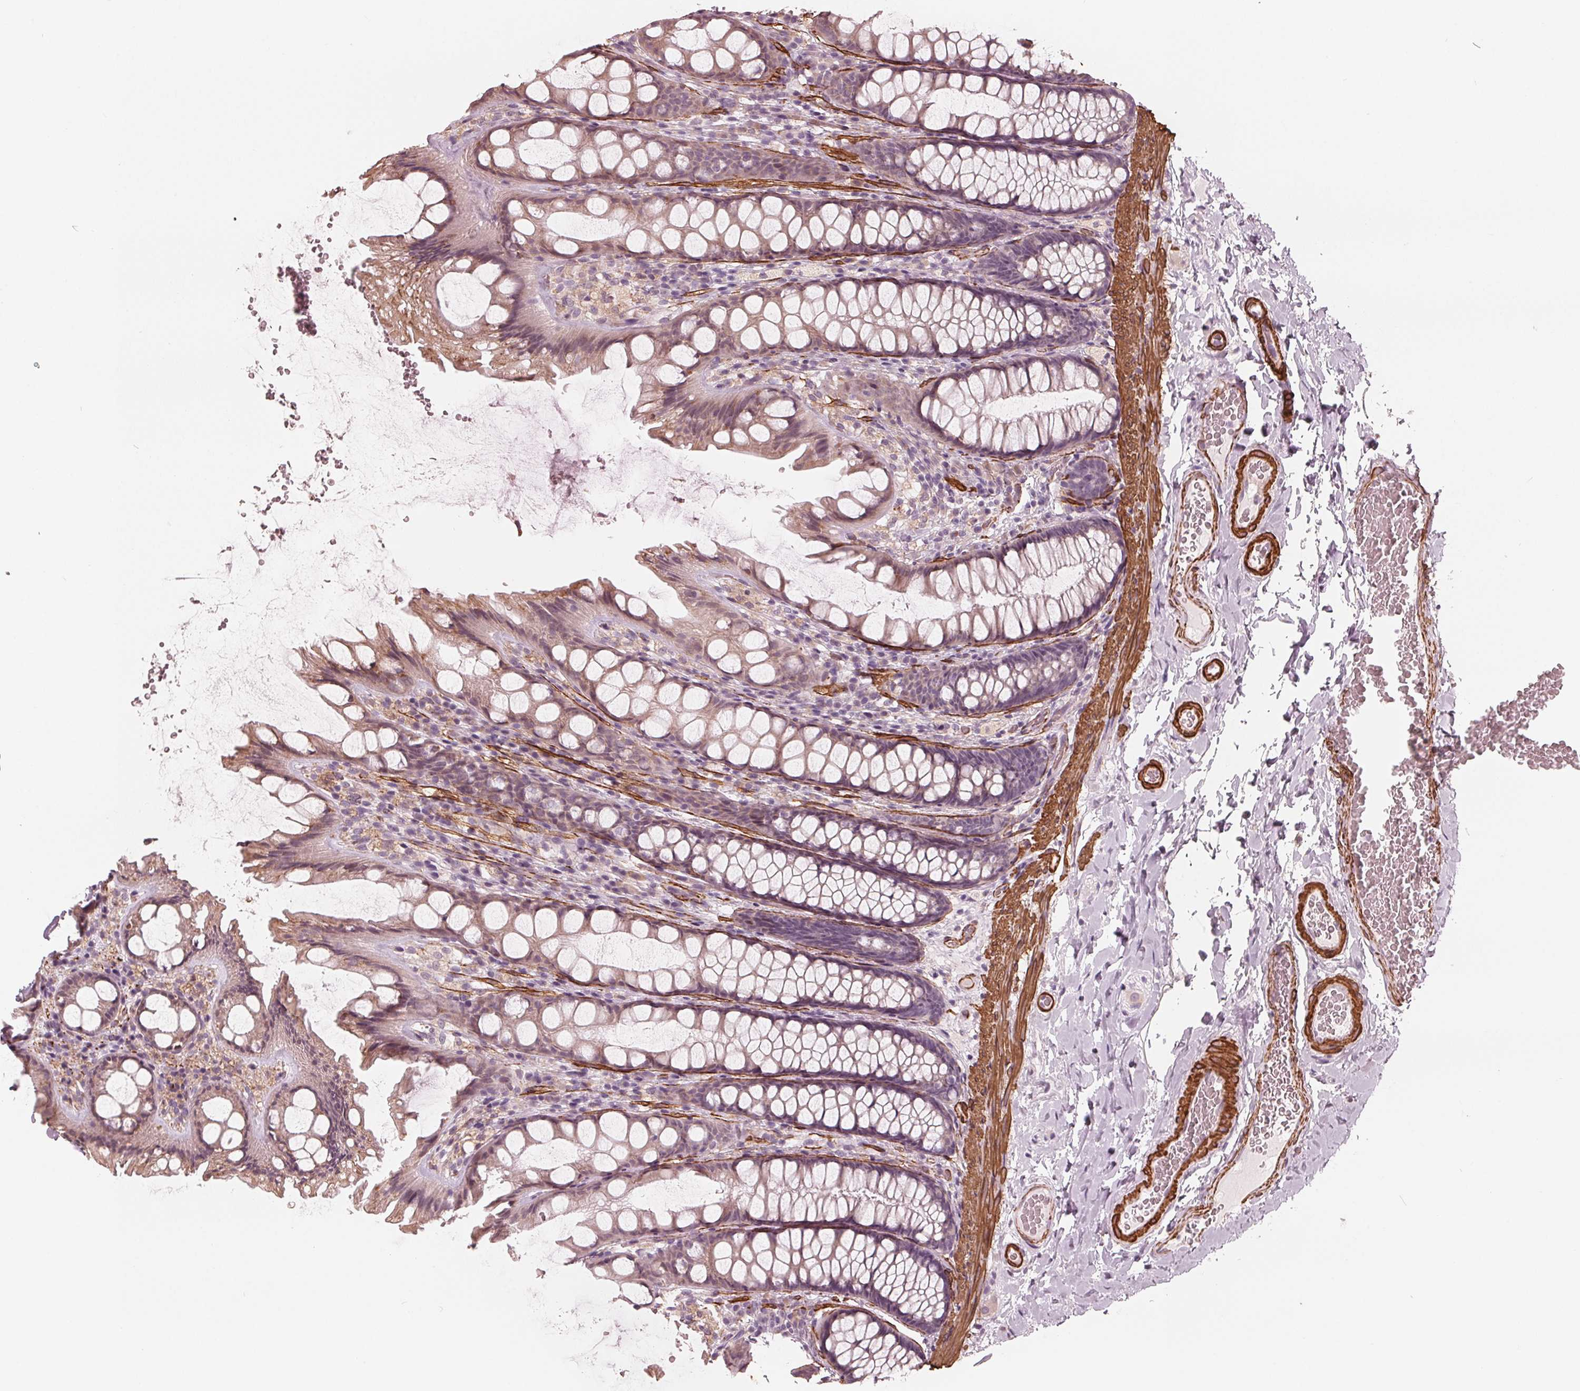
{"staining": {"intensity": "strong", "quantity": "25%-75%", "location": "cytoplasmic/membranous"}, "tissue": "colon", "cell_type": "Endothelial cells", "image_type": "normal", "snomed": [{"axis": "morphology", "description": "Normal tissue, NOS"}, {"axis": "topography", "description": "Colon"}], "caption": "This is a histology image of IHC staining of normal colon, which shows strong positivity in the cytoplasmic/membranous of endothelial cells.", "gene": "MIER3", "patient": {"sex": "male", "age": 47}}